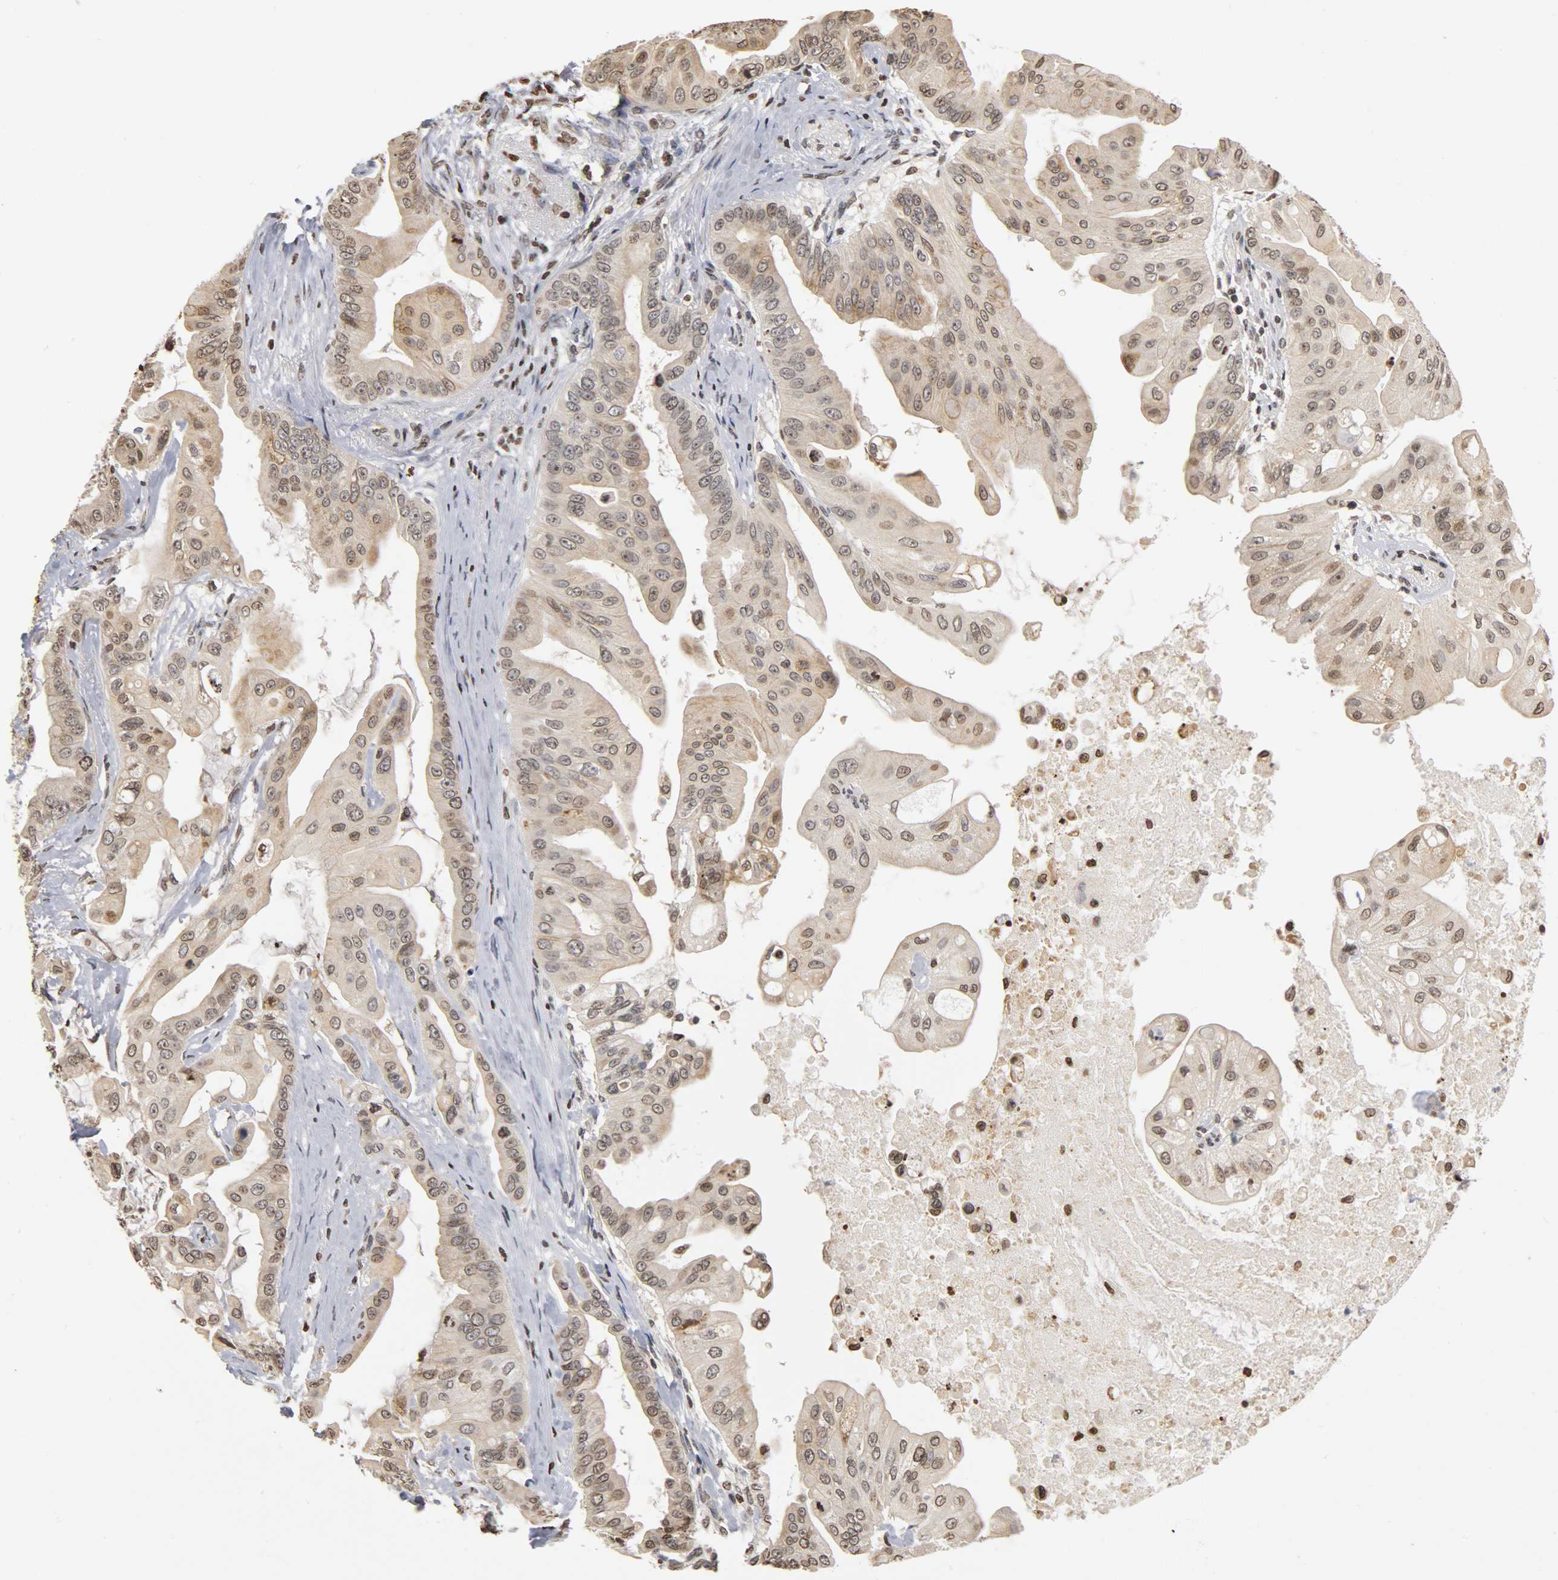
{"staining": {"intensity": "weak", "quantity": "25%-75%", "location": "cytoplasmic/membranous"}, "tissue": "pancreatic cancer", "cell_type": "Tumor cells", "image_type": "cancer", "snomed": [{"axis": "morphology", "description": "Adenocarcinoma, NOS"}, {"axis": "topography", "description": "Pancreas"}], "caption": "Immunohistochemistry (IHC) (DAB (3,3'-diaminobenzidine)) staining of pancreatic adenocarcinoma demonstrates weak cytoplasmic/membranous protein positivity in approximately 25%-75% of tumor cells.", "gene": "ERCC2", "patient": {"sex": "female", "age": 75}}